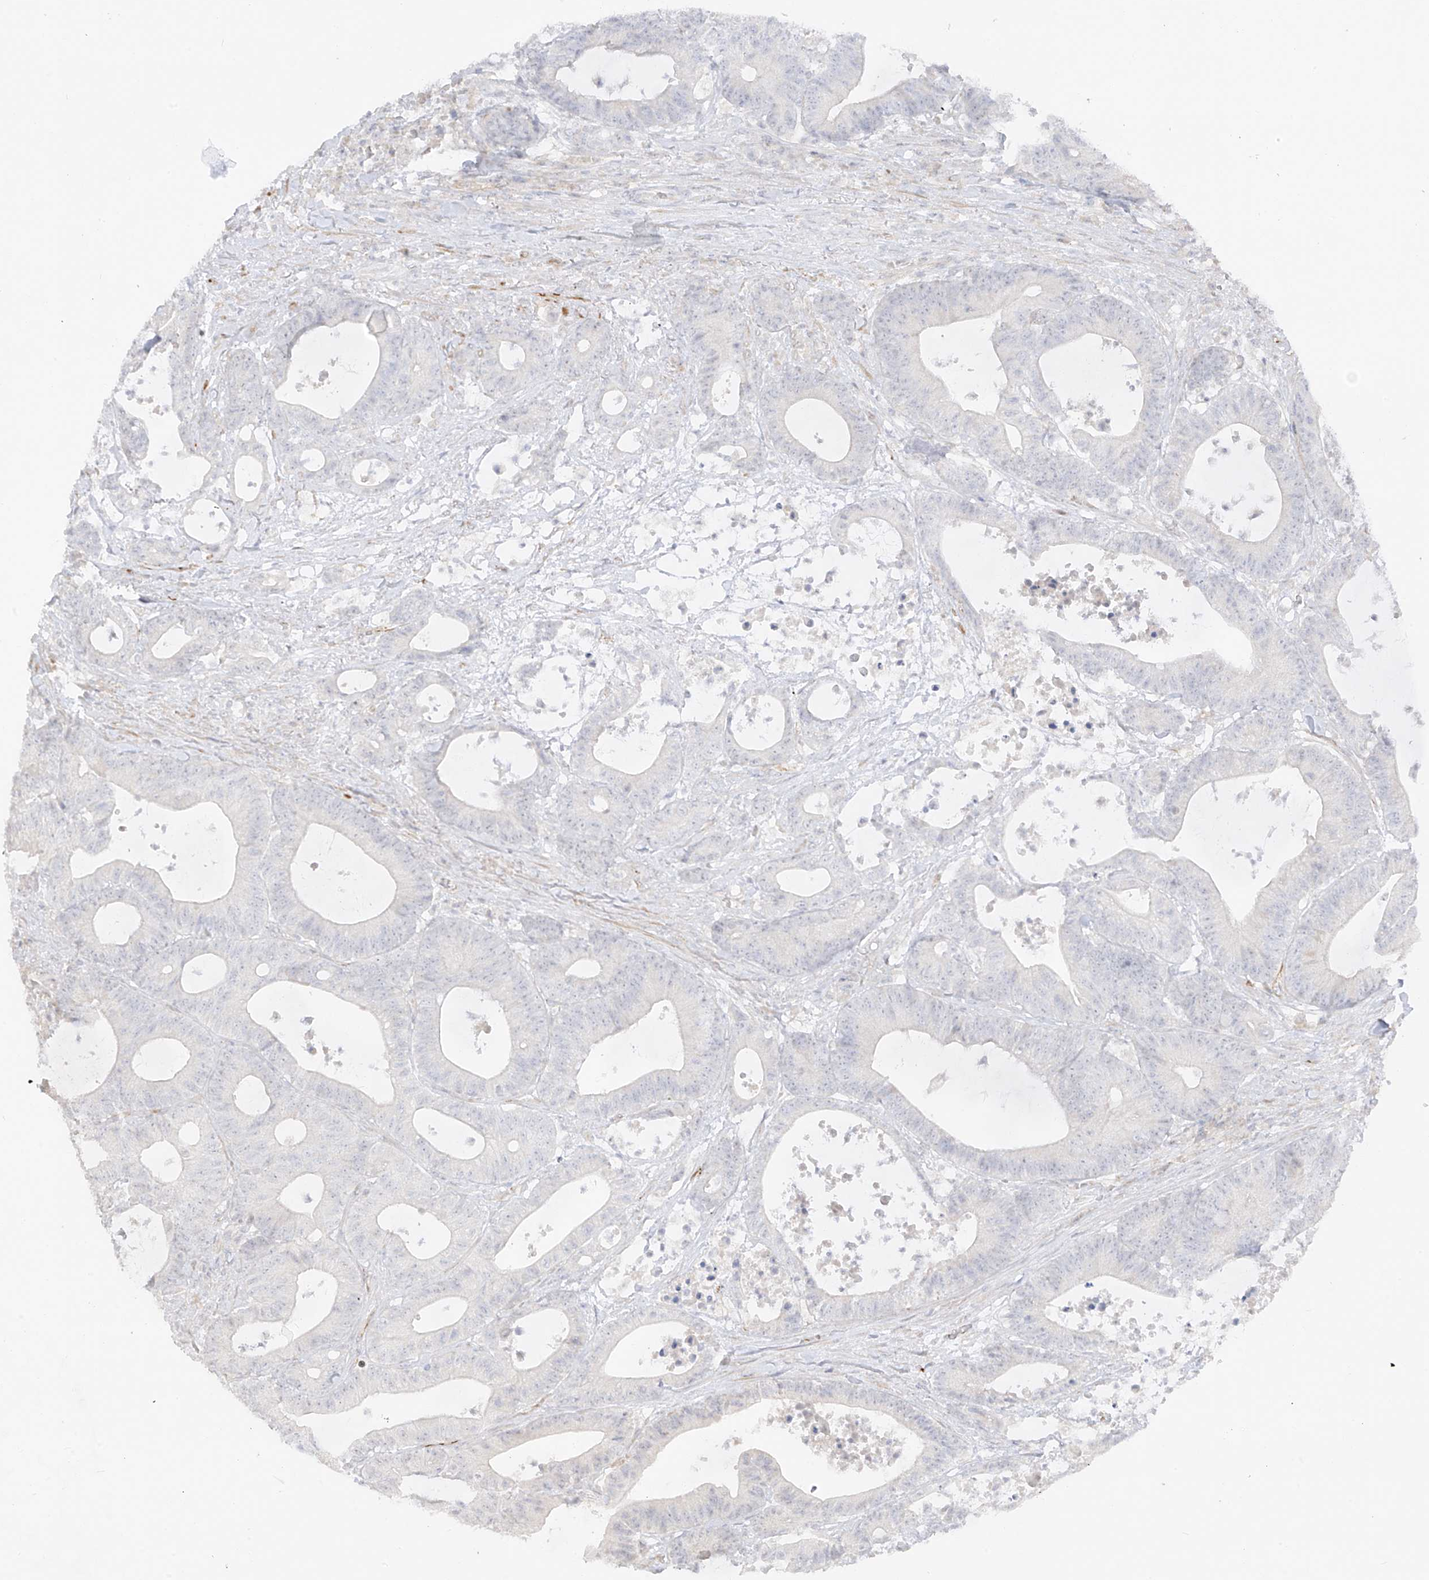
{"staining": {"intensity": "negative", "quantity": "none", "location": "none"}, "tissue": "colorectal cancer", "cell_type": "Tumor cells", "image_type": "cancer", "snomed": [{"axis": "morphology", "description": "Adenocarcinoma, NOS"}, {"axis": "topography", "description": "Colon"}], "caption": "Immunohistochemistry image of colorectal cancer stained for a protein (brown), which shows no positivity in tumor cells. (DAB immunohistochemistry (IHC), high magnification).", "gene": "C11orf87", "patient": {"sex": "female", "age": 84}}